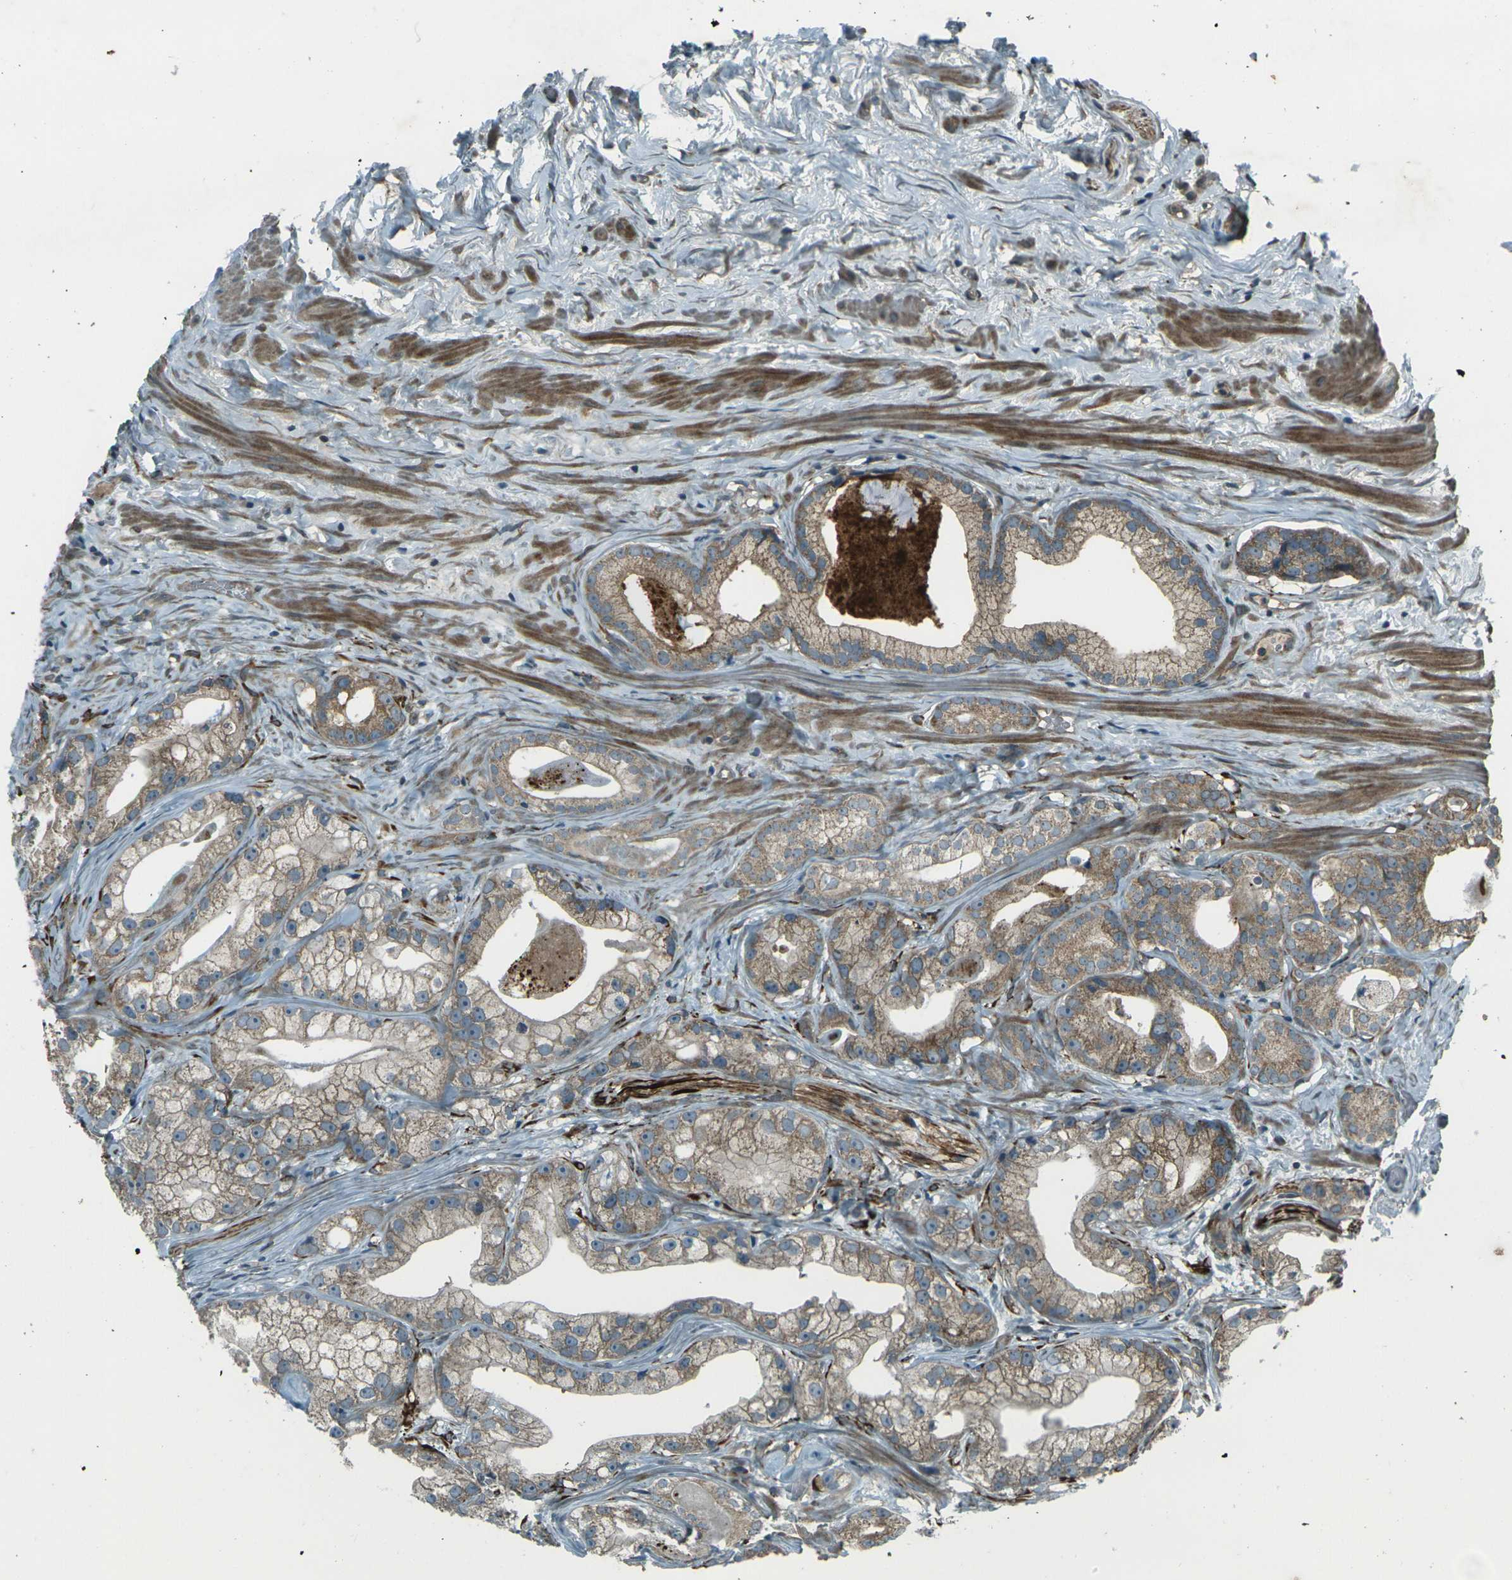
{"staining": {"intensity": "strong", "quantity": "<25%", "location": "cytoplasmic/membranous"}, "tissue": "prostate cancer", "cell_type": "Tumor cells", "image_type": "cancer", "snomed": [{"axis": "morphology", "description": "Adenocarcinoma, Low grade"}, {"axis": "topography", "description": "Prostate"}], "caption": "Protein analysis of prostate low-grade adenocarcinoma tissue shows strong cytoplasmic/membranous expression in approximately <25% of tumor cells.", "gene": "LSMEM1", "patient": {"sex": "male", "age": 59}}